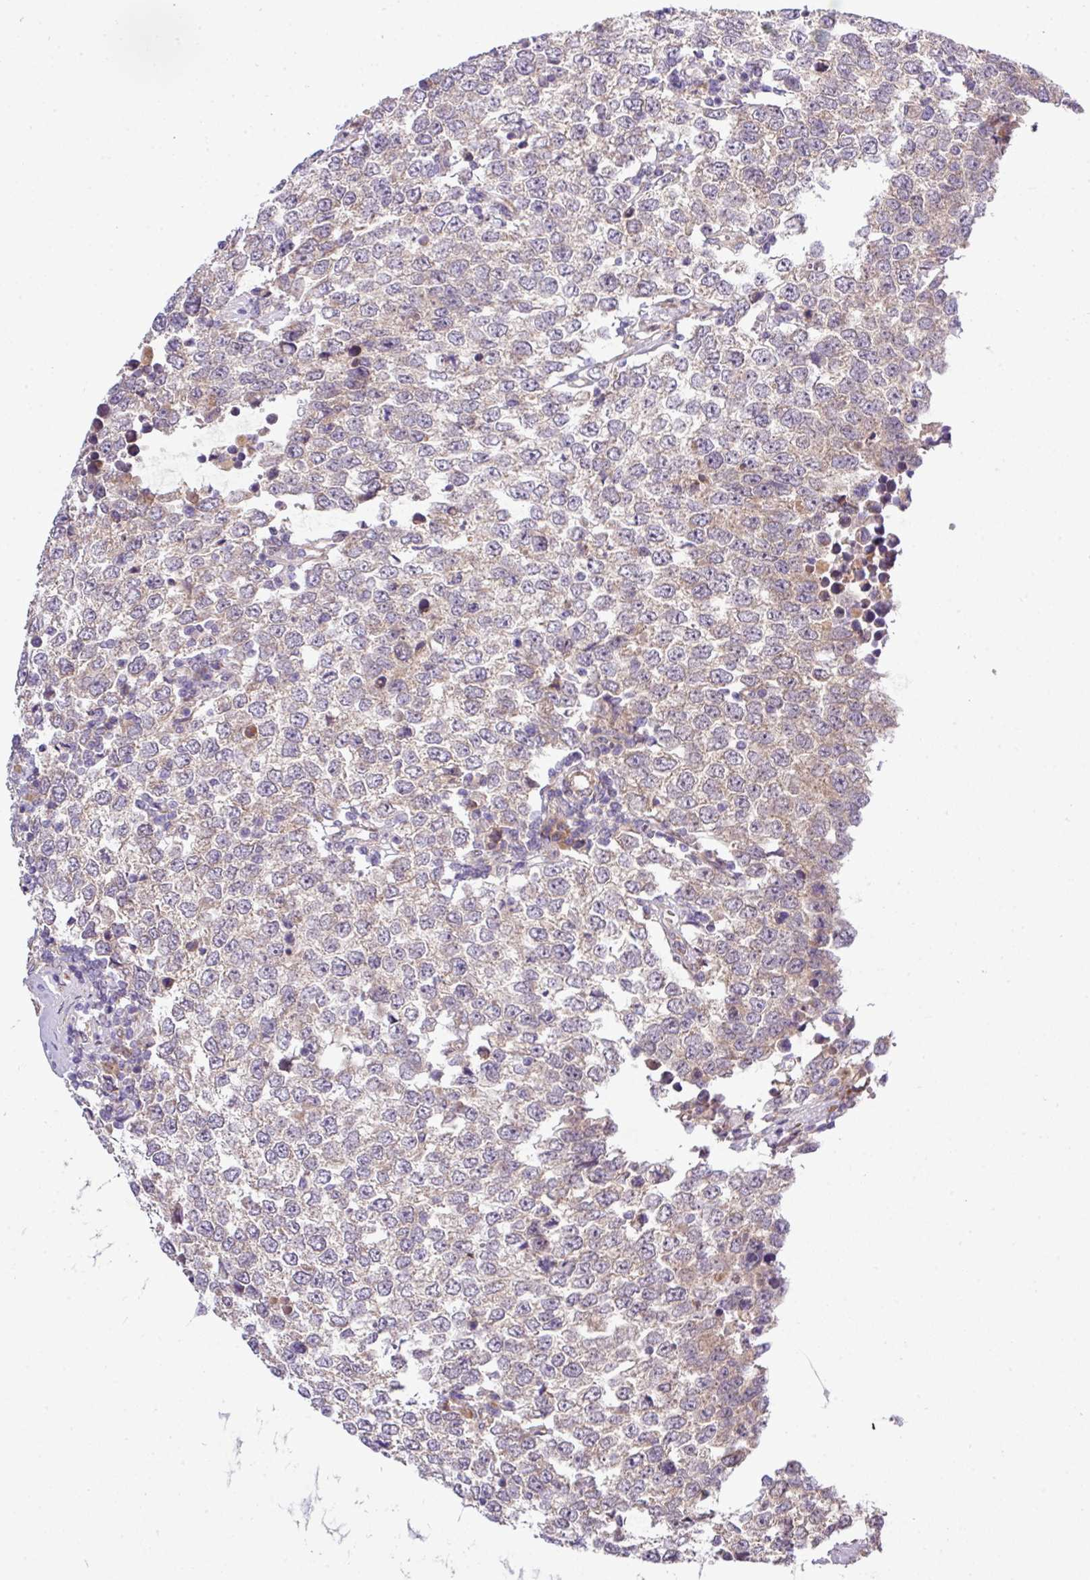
{"staining": {"intensity": "weak", "quantity": "<25%", "location": "cytoplasmic/membranous"}, "tissue": "testis cancer", "cell_type": "Tumor cells", "image_type": "cancer", "snomed": [{"axis": "morphology", "description": "Seminoma, NOS"}, {"axis": "morphology", "description": "Carcinoma, Embryonal, NOS"}, {"axis": "topography", "description": "Testis"}], "caption": "Immunohistochemical staining of human testis cancer reveals no significant expression in tumor cells.", "gene": "TM2D2", "patient": {"sex": "male", "age": 28}}